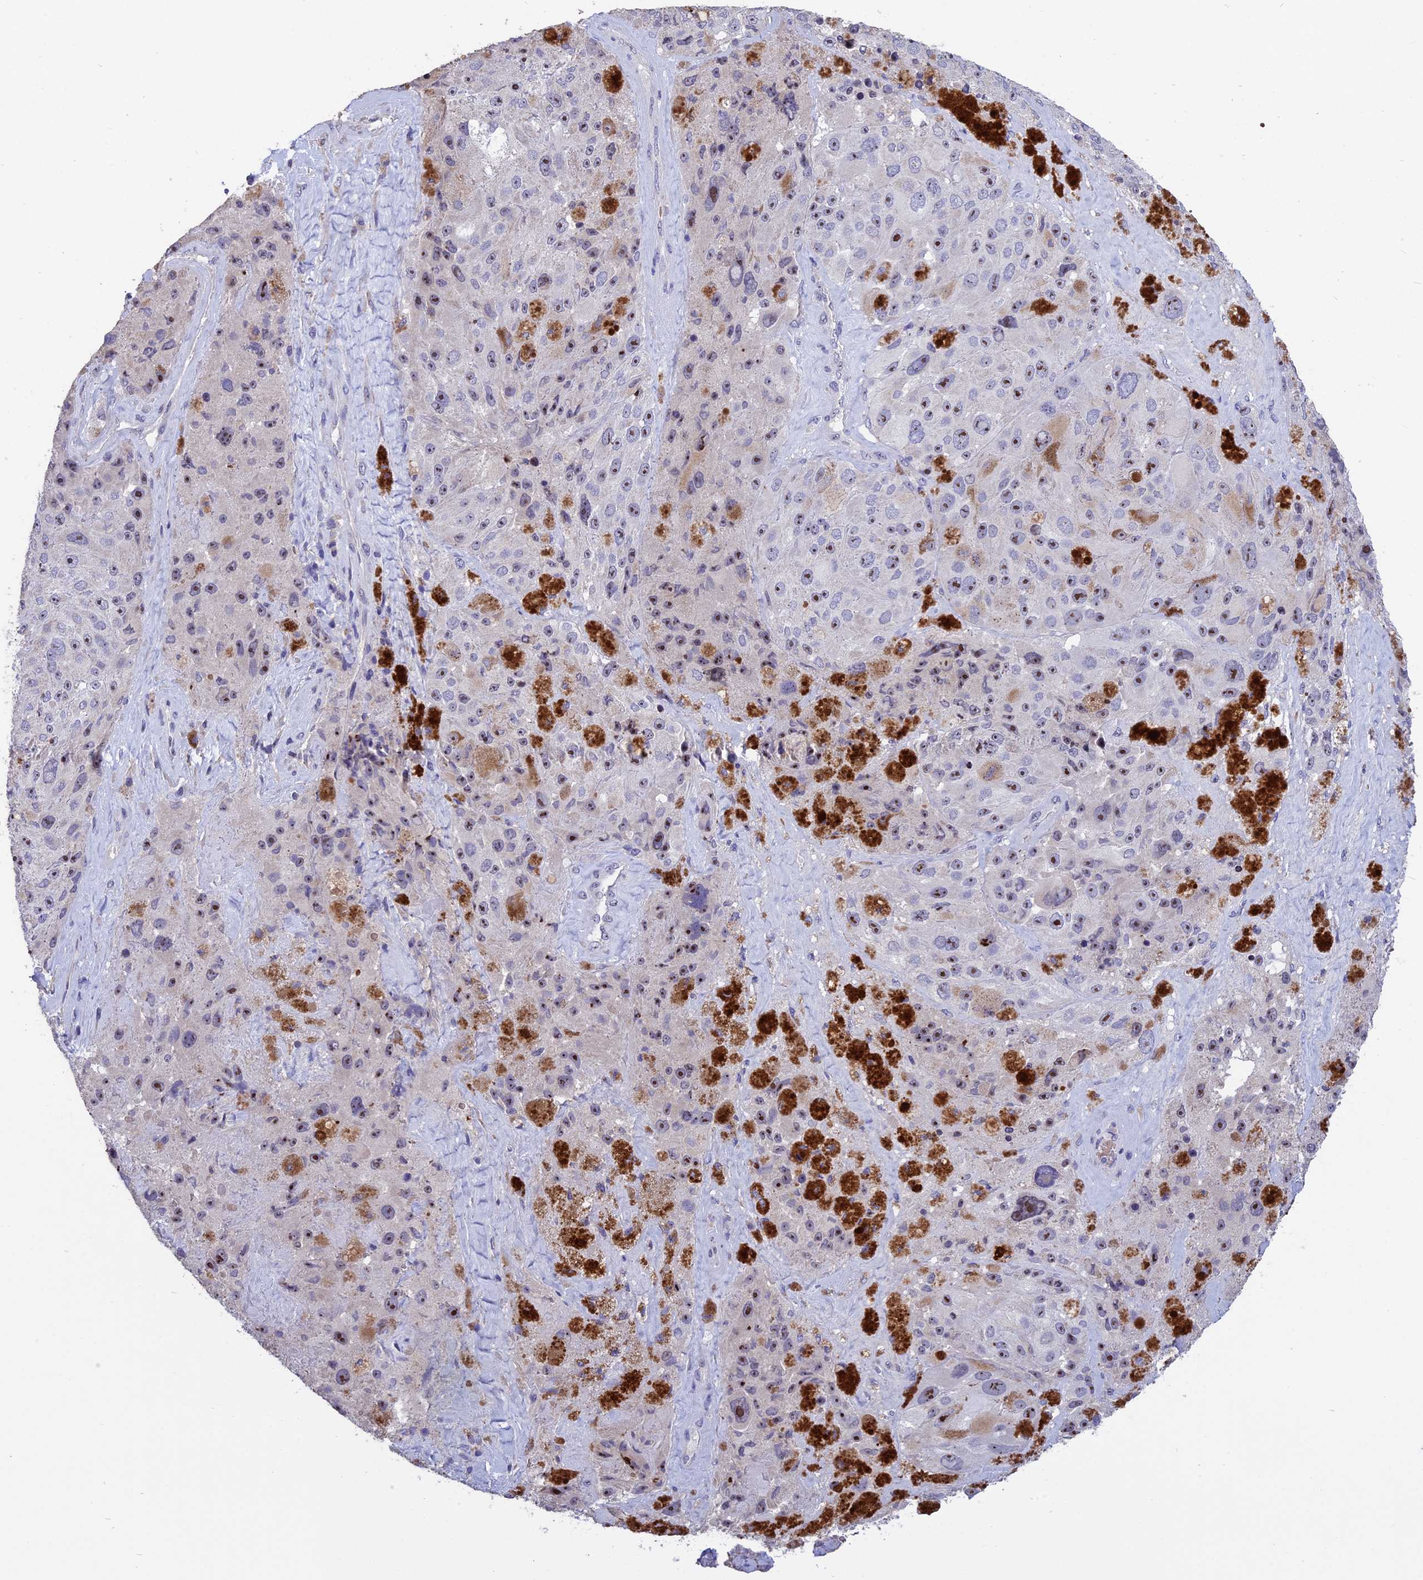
{"staining": {"intensity": "strong", "quantity": "25%-75%", "location": "nuclear"}, "tissue": "melanoma", "cell_type": "Tumor cells", "image_type": "cancer", "snomed": [{"axis": "morphology", "description": "Malignant melanoma, Metastatic site"}, {"axis": "topography", "description": "Lymph node"}], "caption": "This image reveals IHC staining of human melanoma, with high strong nuclear staining in approximately 25%-75% of tumor cells.", "gene": "KNOP1", "patient": {"sex": "male", "age": 62}}